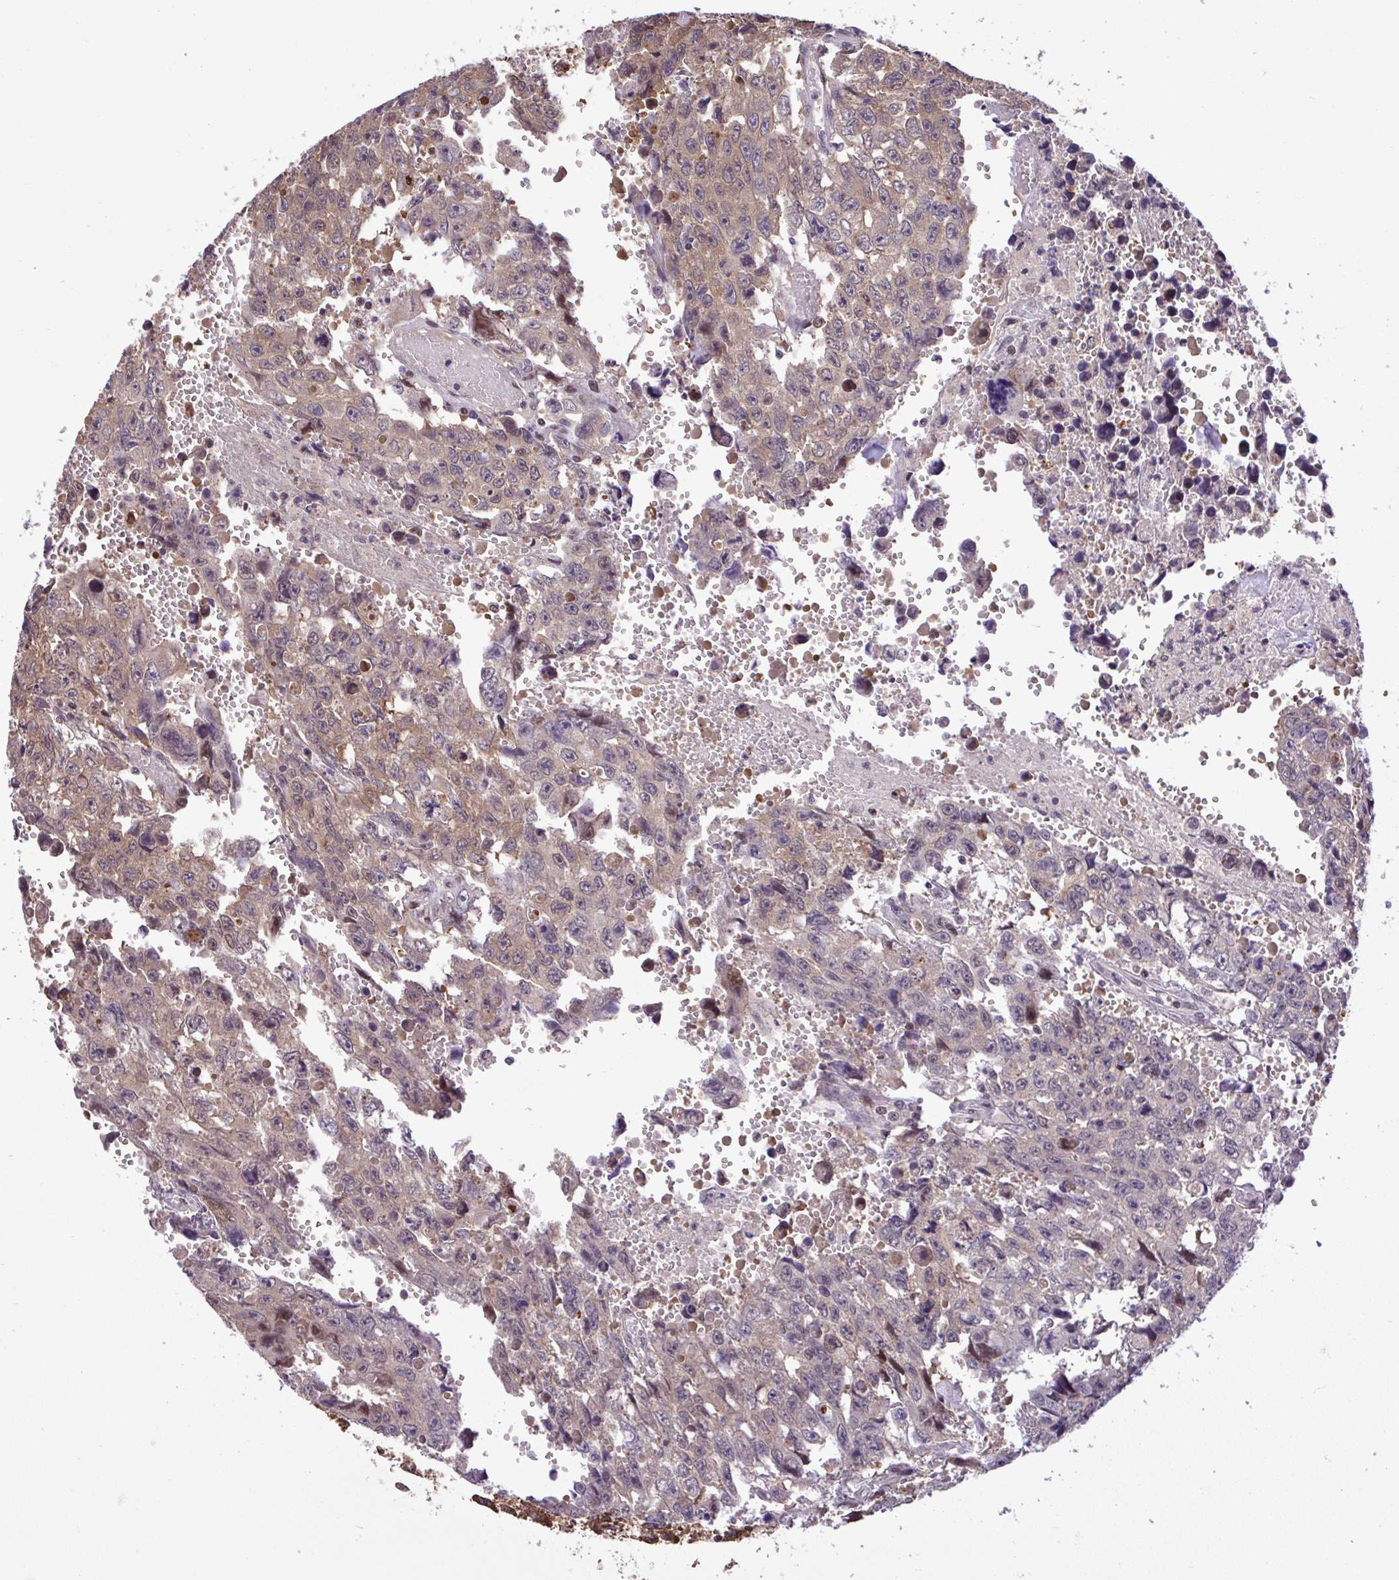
{"staining": {"intensity": "moderate", "quantity": ">75%", "location": "cytoplasmic/membranous"}, "tissue": "testis cancer", "cell_type": "Tumor cells", "image_type": "cancer", "snomed": [{"axis": "morphology", "description": "Seminoma, NOS"}, {"axis": "topography", "description": "Testis"}], "caption": "Immunohistochemical staining of testis seminoma shows medium levels of moderate cytoplasmic/membranous protein staining in approximately >75% of tumor cells. (DAB (3,3'-diaminobenzidine) IHC with brightfield microscopy, high magnification).", "gene": "GLIS3", "patient": {"sex": "male", "age": 26}}